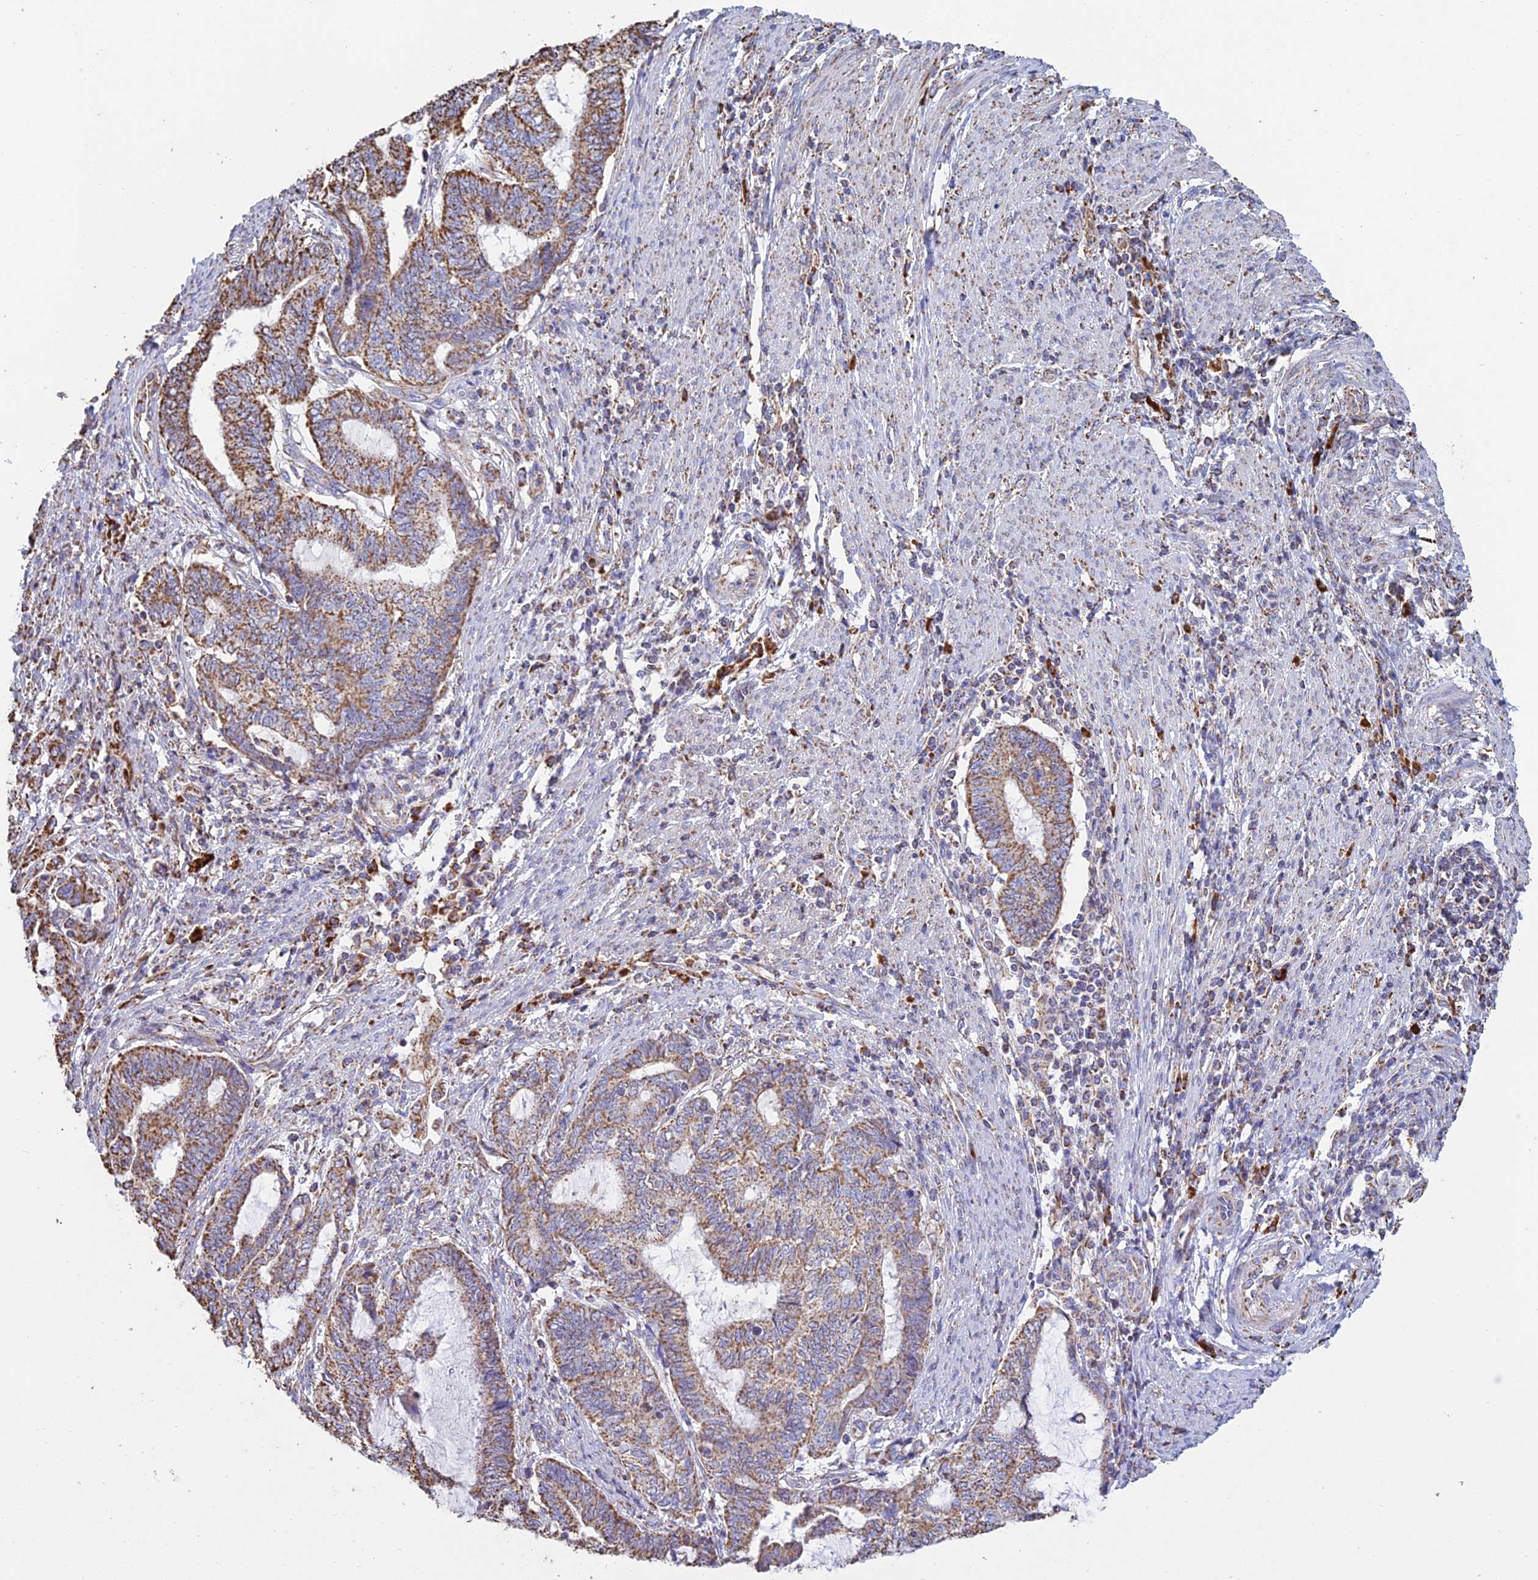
{"staining": {"intensity": "moderate", "quantity": ">75%", "location": "cytoplasmic/membranous"}, "tissue": "endometrial cancer", "cell_type": "Tumor cells", "image_type": "cancer", "snomed": [{"axis": "morphology", "description": "Adenocarcinoma, NOS"}, {"axis": "topography", "description": "Uterus"}, {"axis": "topography", "description": "Endometrium"}], "caption": "Endometrial cancer stained with a protein marker displays moderate staining in tumor cells.", "gene": "OR2W3", "patient": {"sex": "female", "age": 70}}